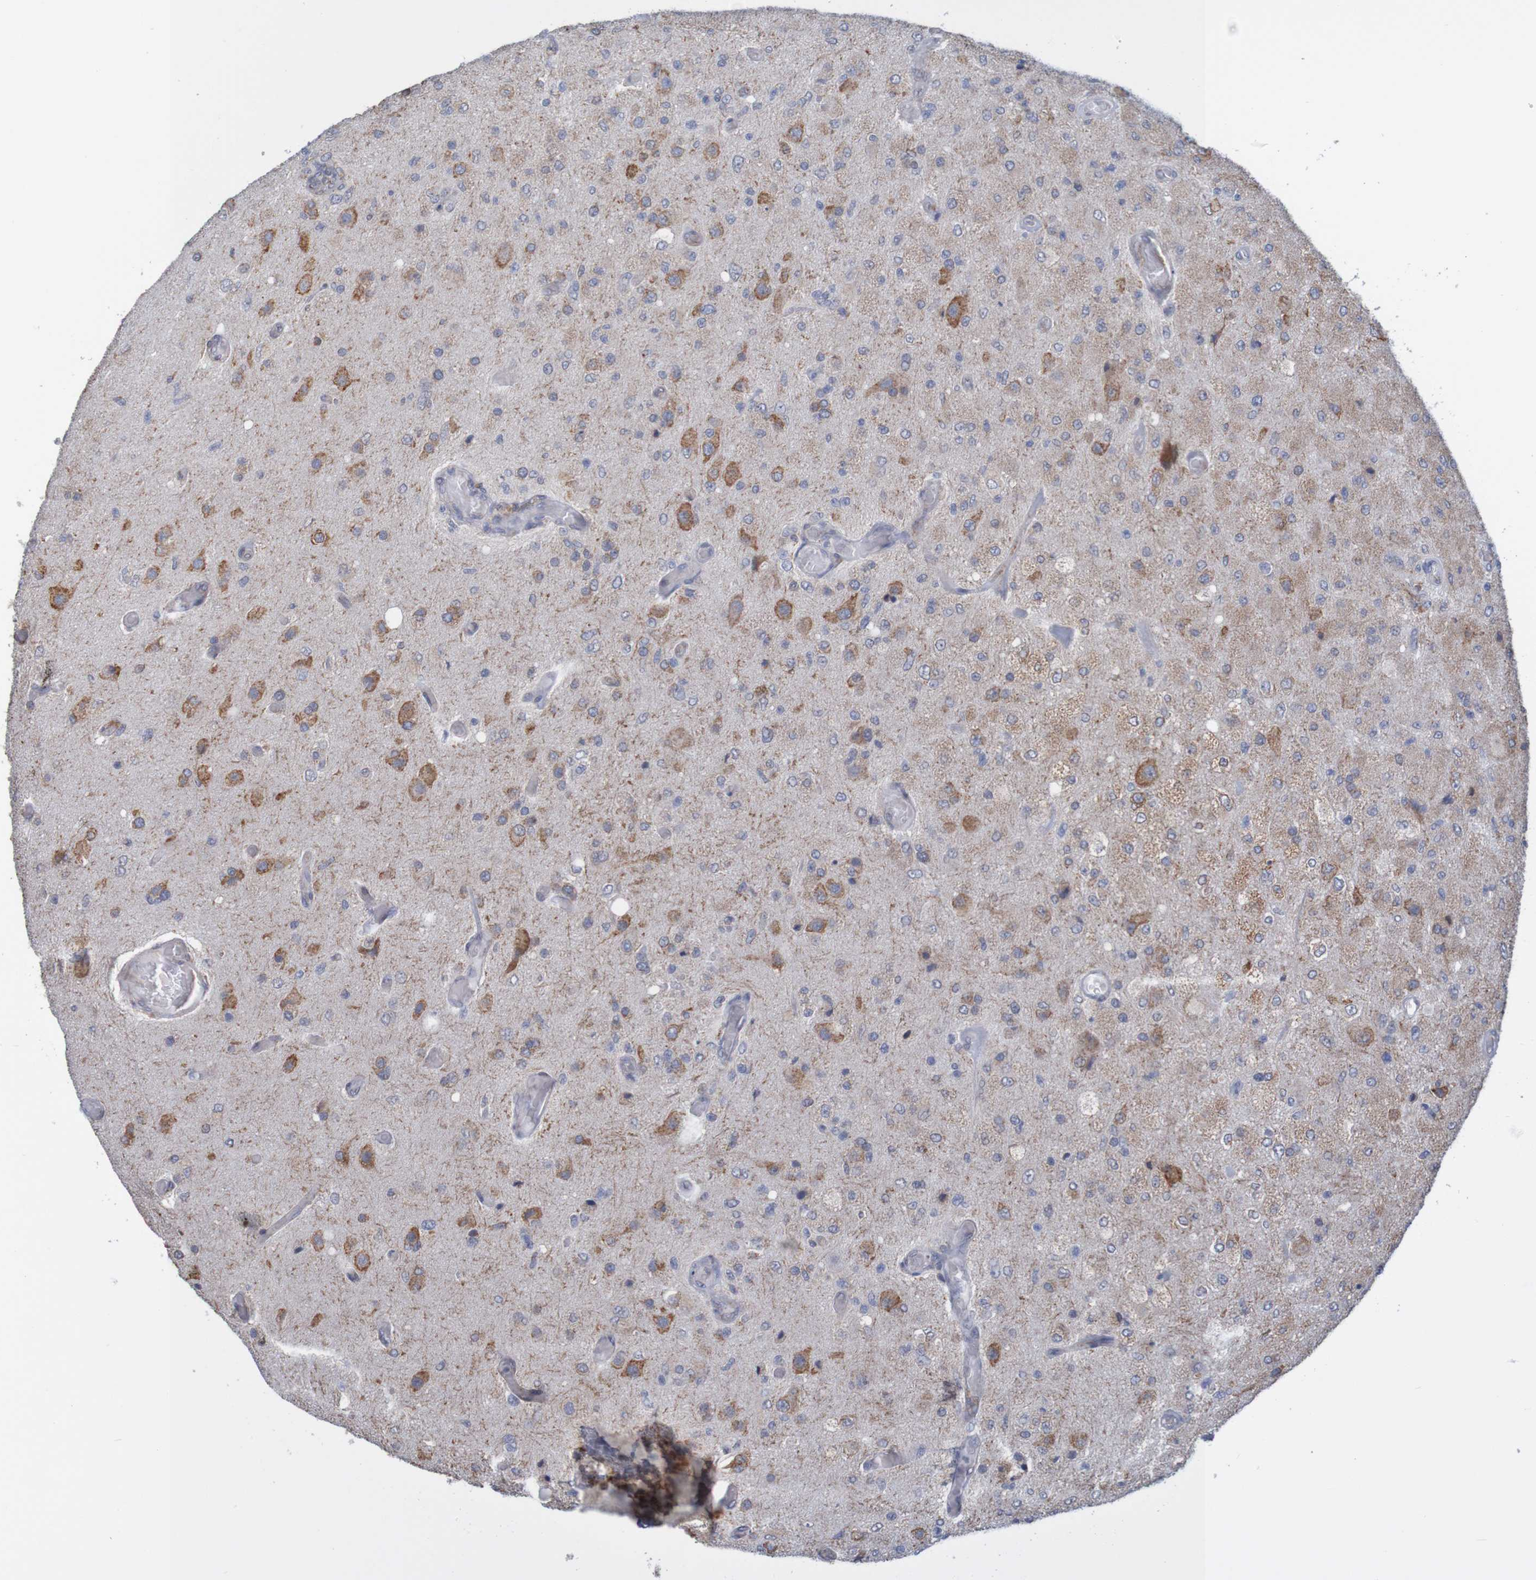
{"staining": {"intensity": "moderate", "quantity": "25%-75%", "location": "cytoplasmic/membranous"}, "tissue": "glioma", "cell_type": "Tumor cells", "image_type": "cancer", "snomed": [{"axis": "morphology", "description": "Normal tissue, NOS"}, {"axis": "morphology", "description": "Glioma, malignant, High grade"}, {"axis": "topography", "description": "Cerebral cortex"}], "caption": "Immunohistochemistry (IHC) staining of glioma, which displays medium levels of moderate cytoplasmic/membranous expression in approximately 25%-75% of tumor cells indicating moderate cytoplasmic/membranous protein staining. The staining was performed using DAB (brown) for protein detection and nuclei were counterstained in hematoxylin (blue).", "gene": "PDIA3", "patient": {"sex": "male", "age": 77}}